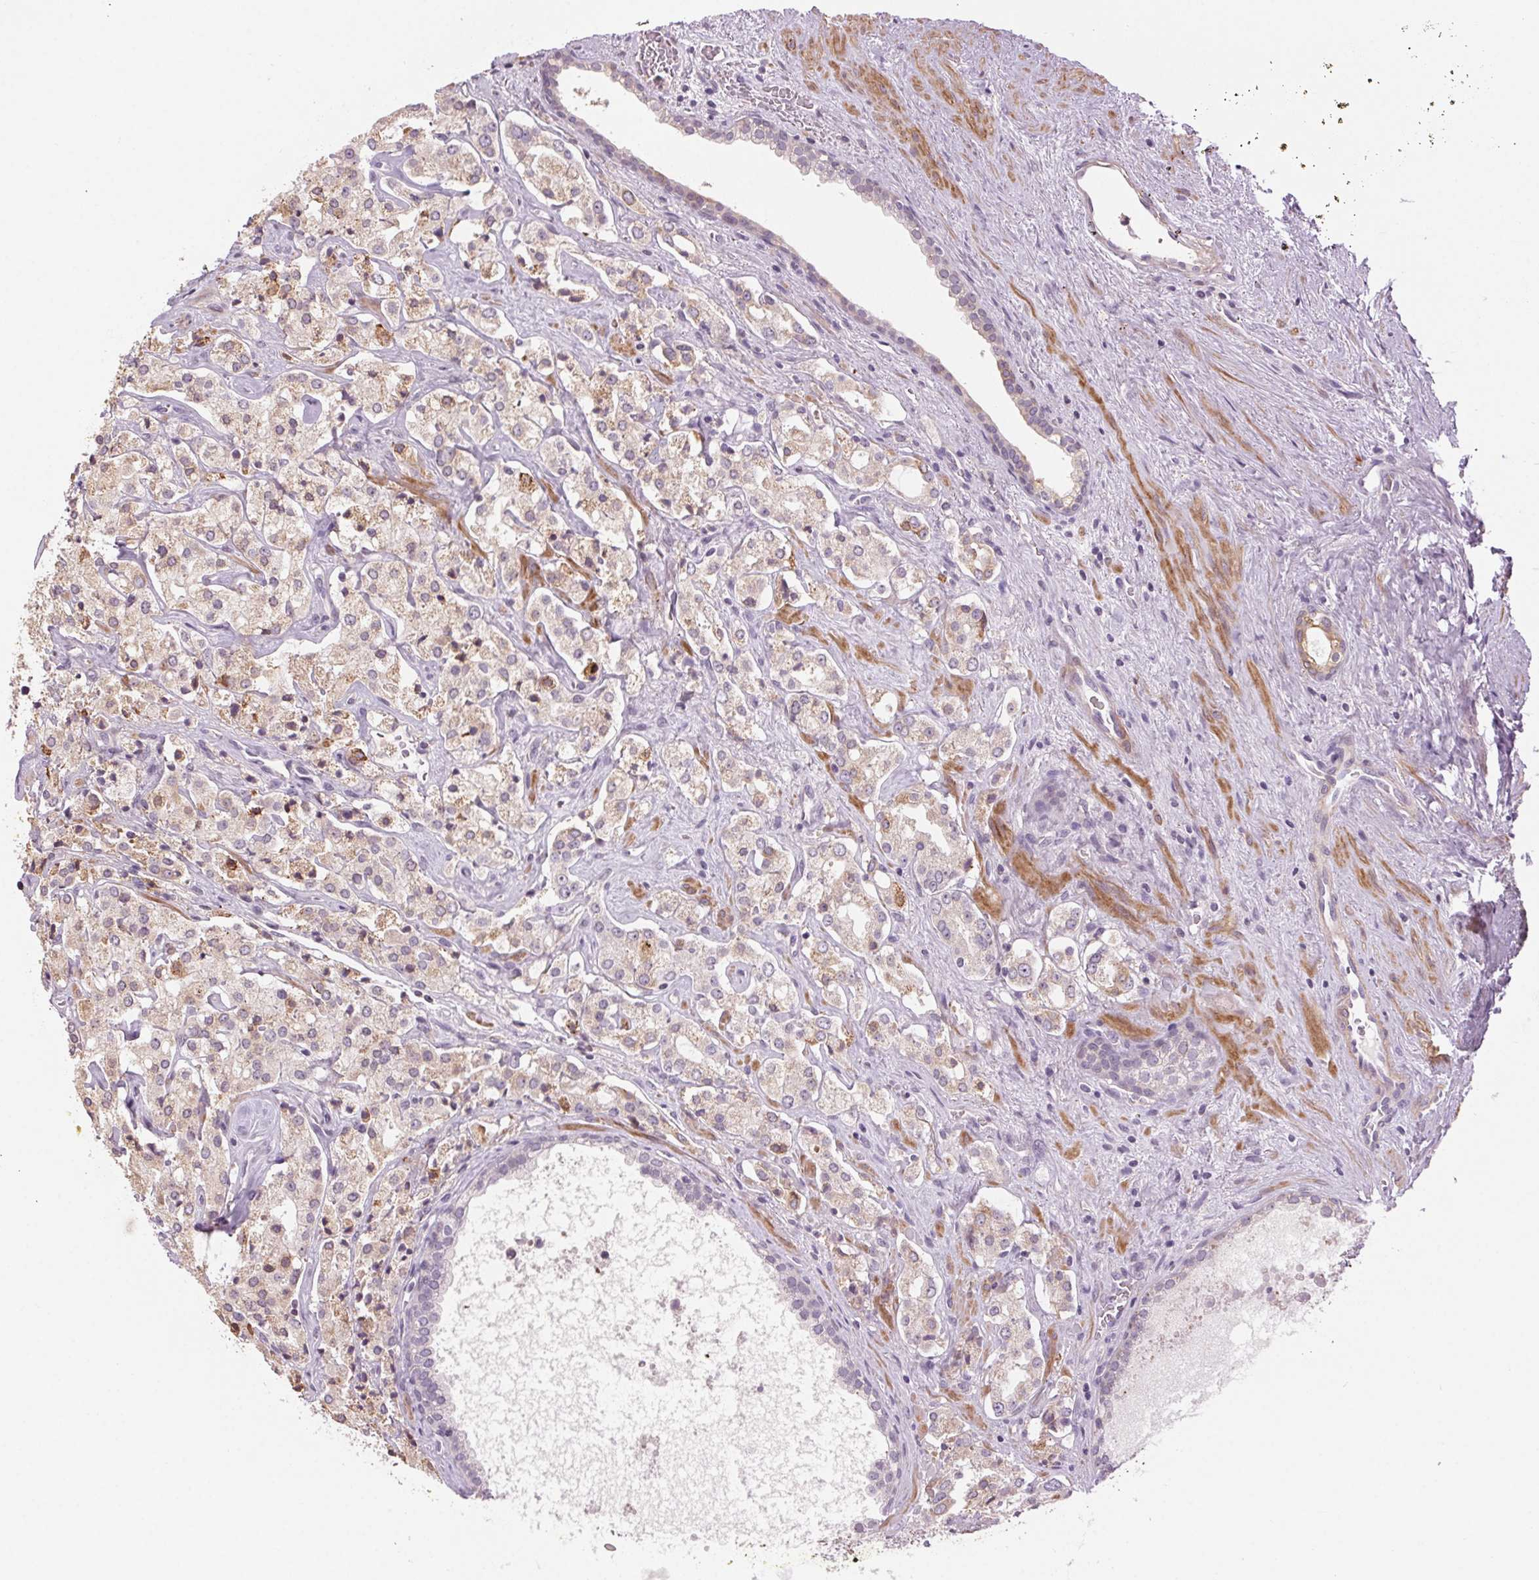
{"staining": {"intensity": "negative", "quantity": "none", "location": "none"}, "tissue": "prostate cancer", "cell_type": "Tumor cells", "image_type": "cancer", "snomed": [{"axis": "morphology", "description": "Adenocarcinoma, NOS"}, {"axis": "topography", "description": "Prostate"}], "caption": "DAB immunohistochemical staining of human prostate cancer displays no significant staining in tumor cells.", "gene": "HHLA2", "patient": {"sex": "male", "age": 66}}